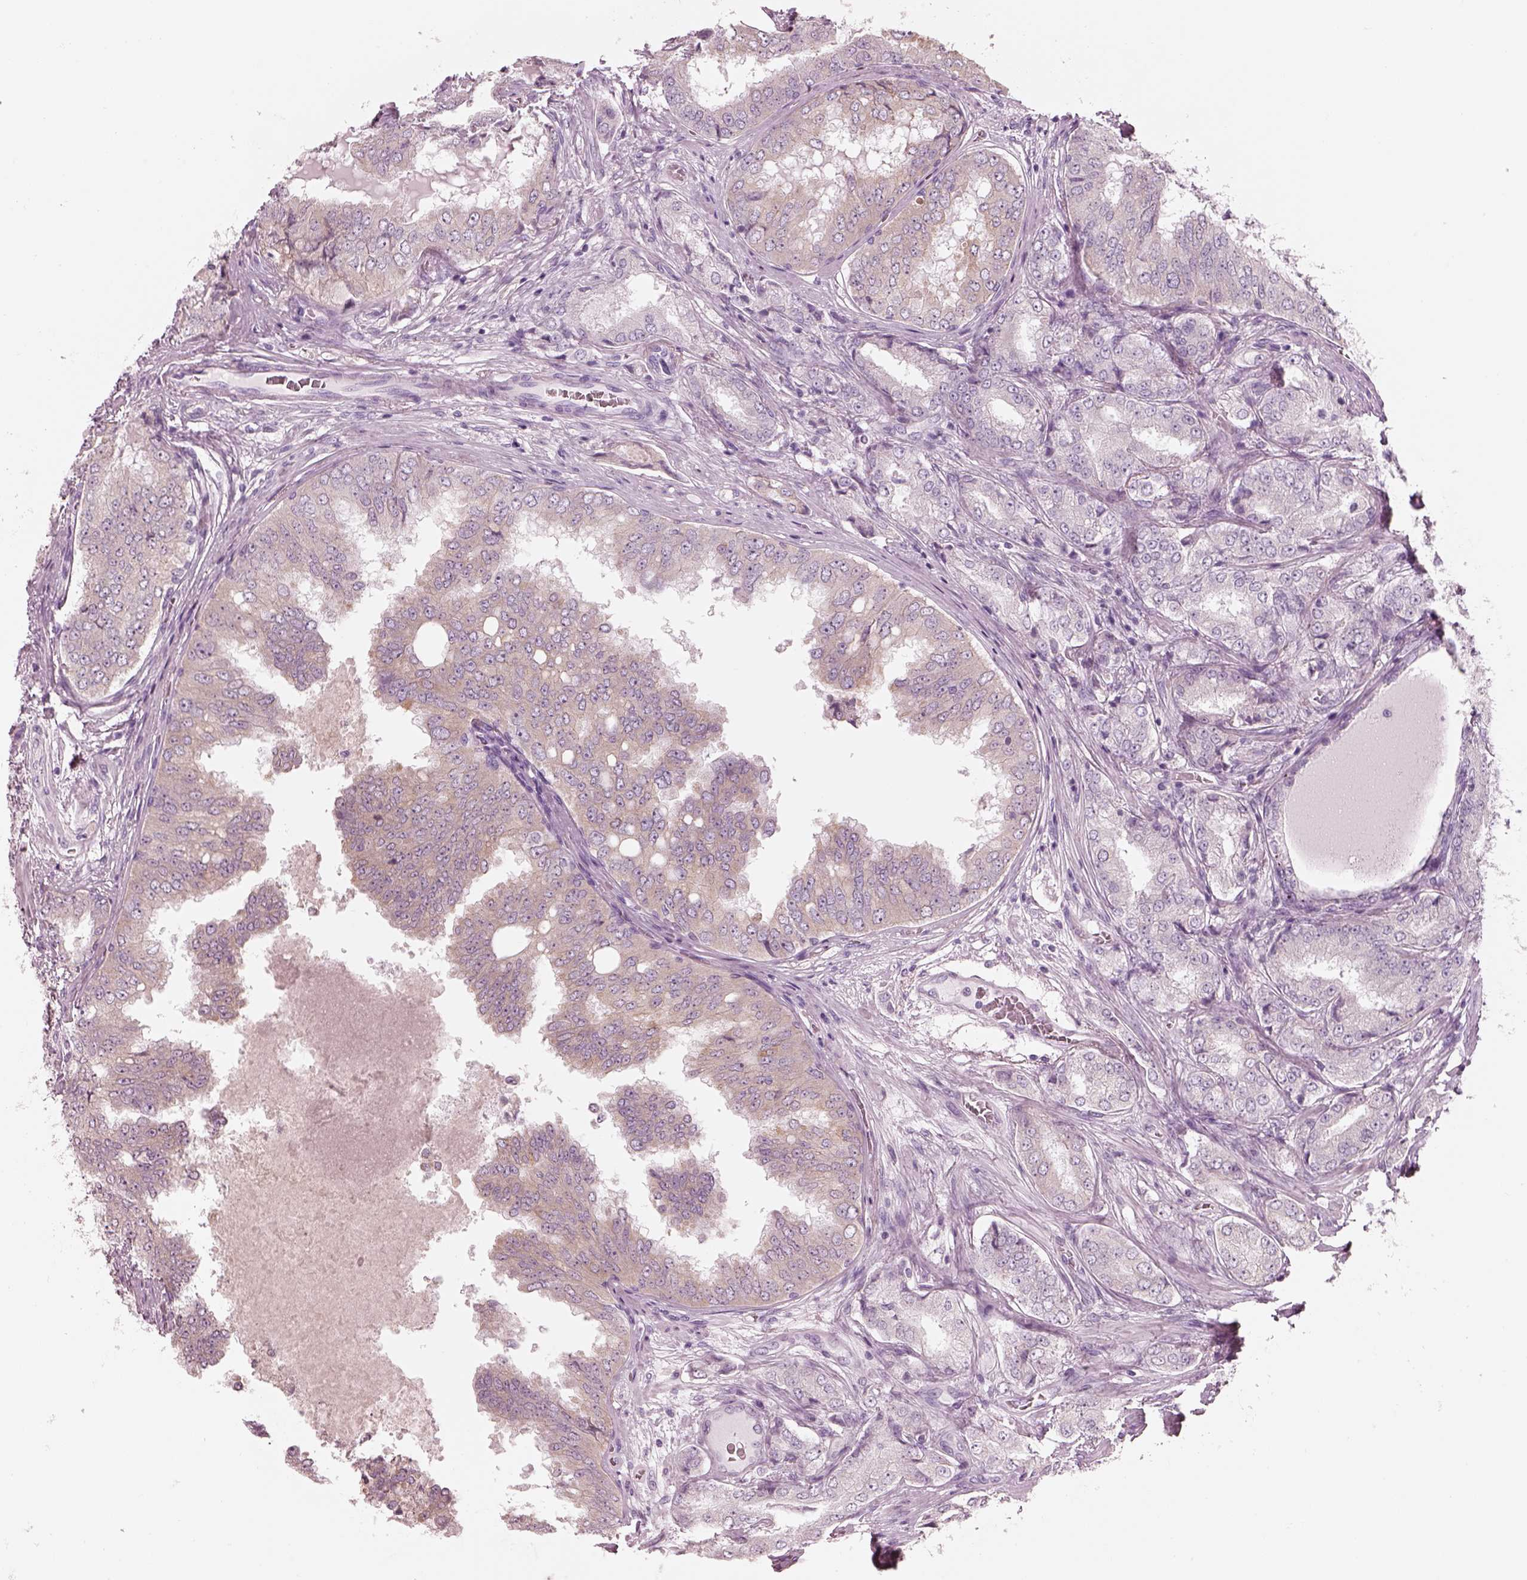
{"staining": {"intensity": "negative", "quantity": "none", "location": "none"}, "tissue": "prostate cancer", "cell_type": "Tumor cells", "image_type": "cancer", "snomed": [{"axis": "morphology", "description": "Adenocarcinoma, NOS"}, {"axis": "topography", "description": "Prostate"}], "caption": "Adenocarcinoma (prostate) stained for a protein using IHC displays no expression tumor cells.", "gene": "SLC27A2", "patient": {"sex": "male", "age": 65}}